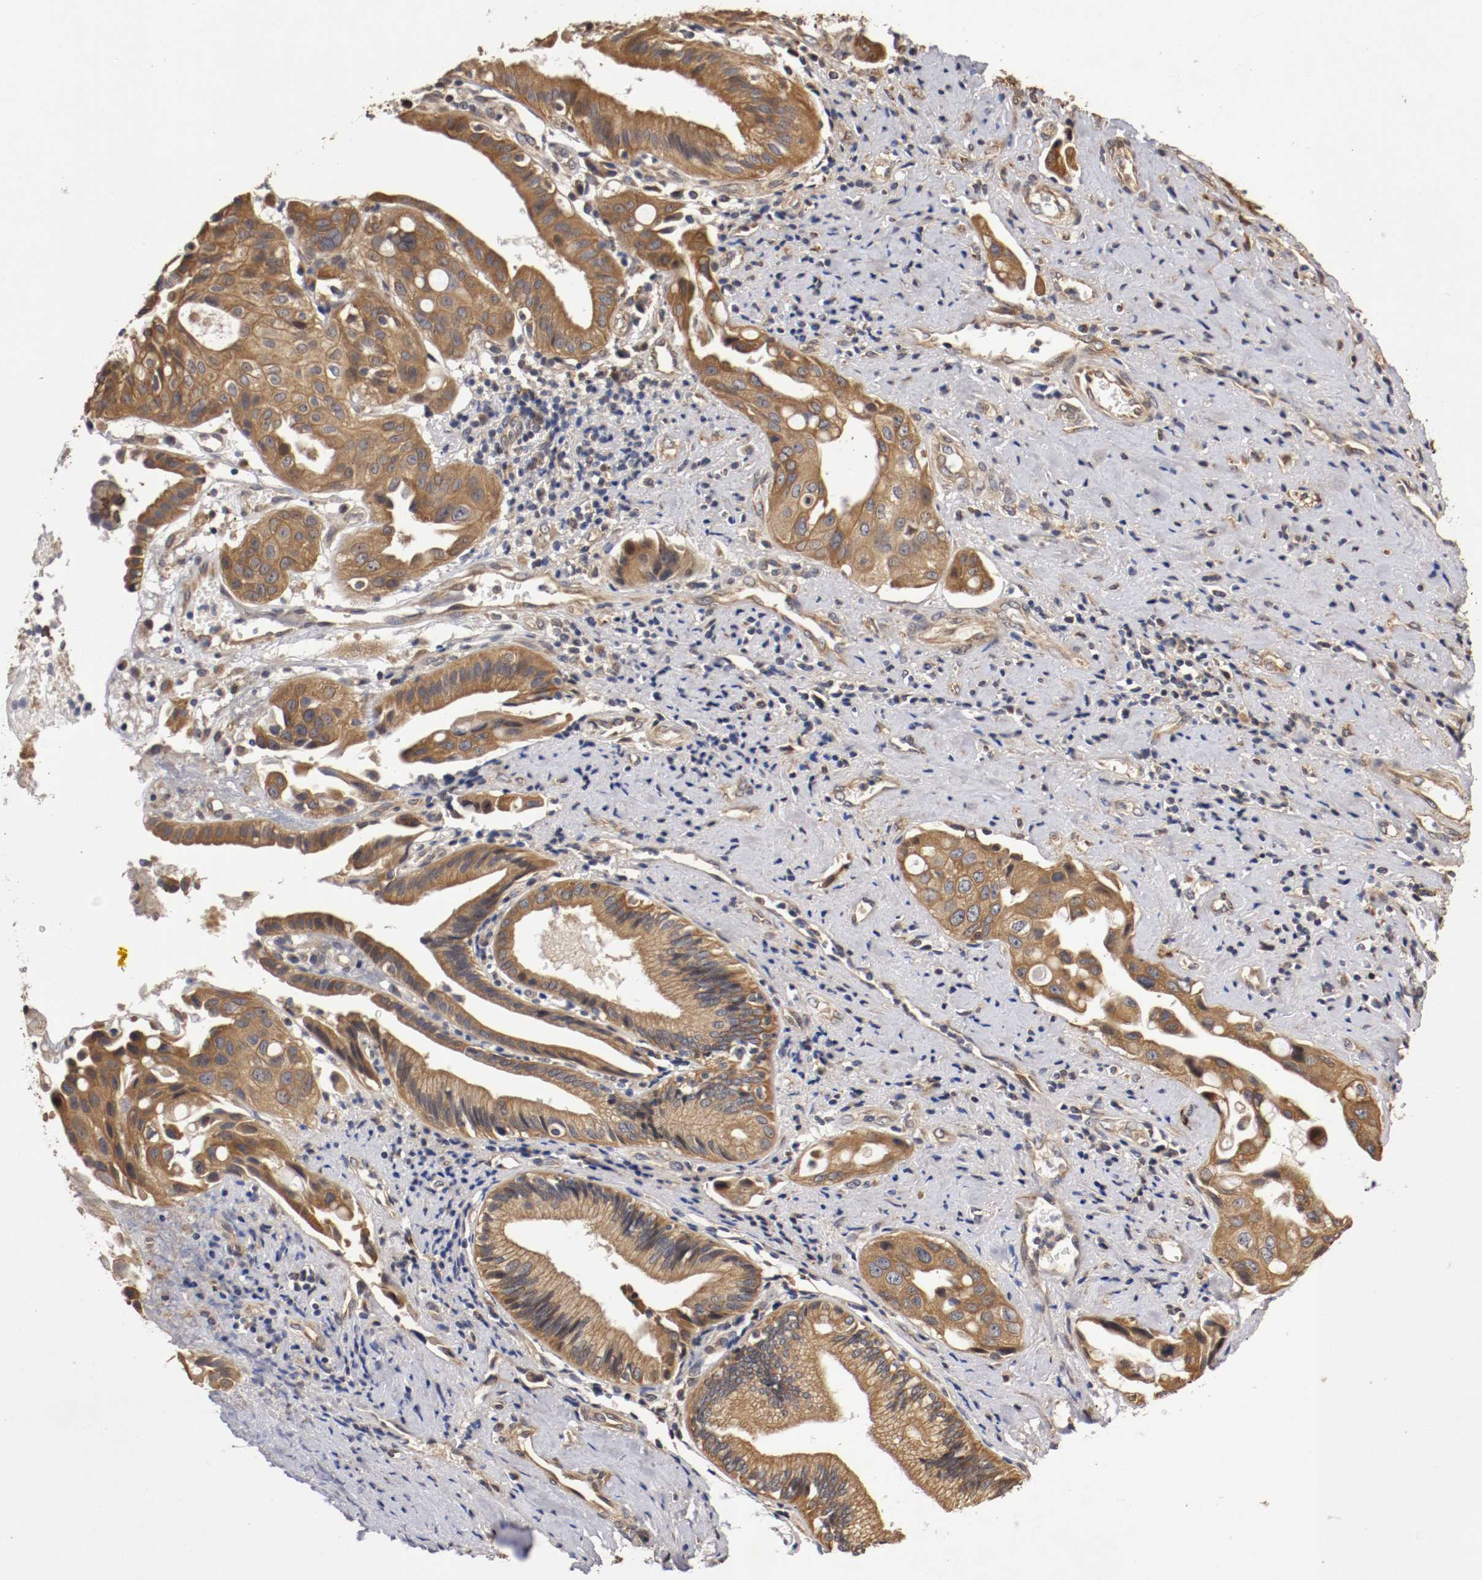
{"staining": {"intensity": "strong", "quantity": ">75%", "location": "cytoplasmic/membranous"}, "tissue": "pancreatic cancer", "cell_type": "Tumor cells", "image_type": "cancer", "snomed": [{"axis": "morphology", "description": "Adenocarcinoma, NOS"}, {"axis": "topography", "description": "Pancreas"}], "caption": "Pancreatic cancer (adenocarcinoma) stained with immunohistochemistry shows strong cytoplasmic/membranous positivity in about >75% of tumor cells.", "gene": "VEZT", "patient": {"sex": "female", "age": 60}}